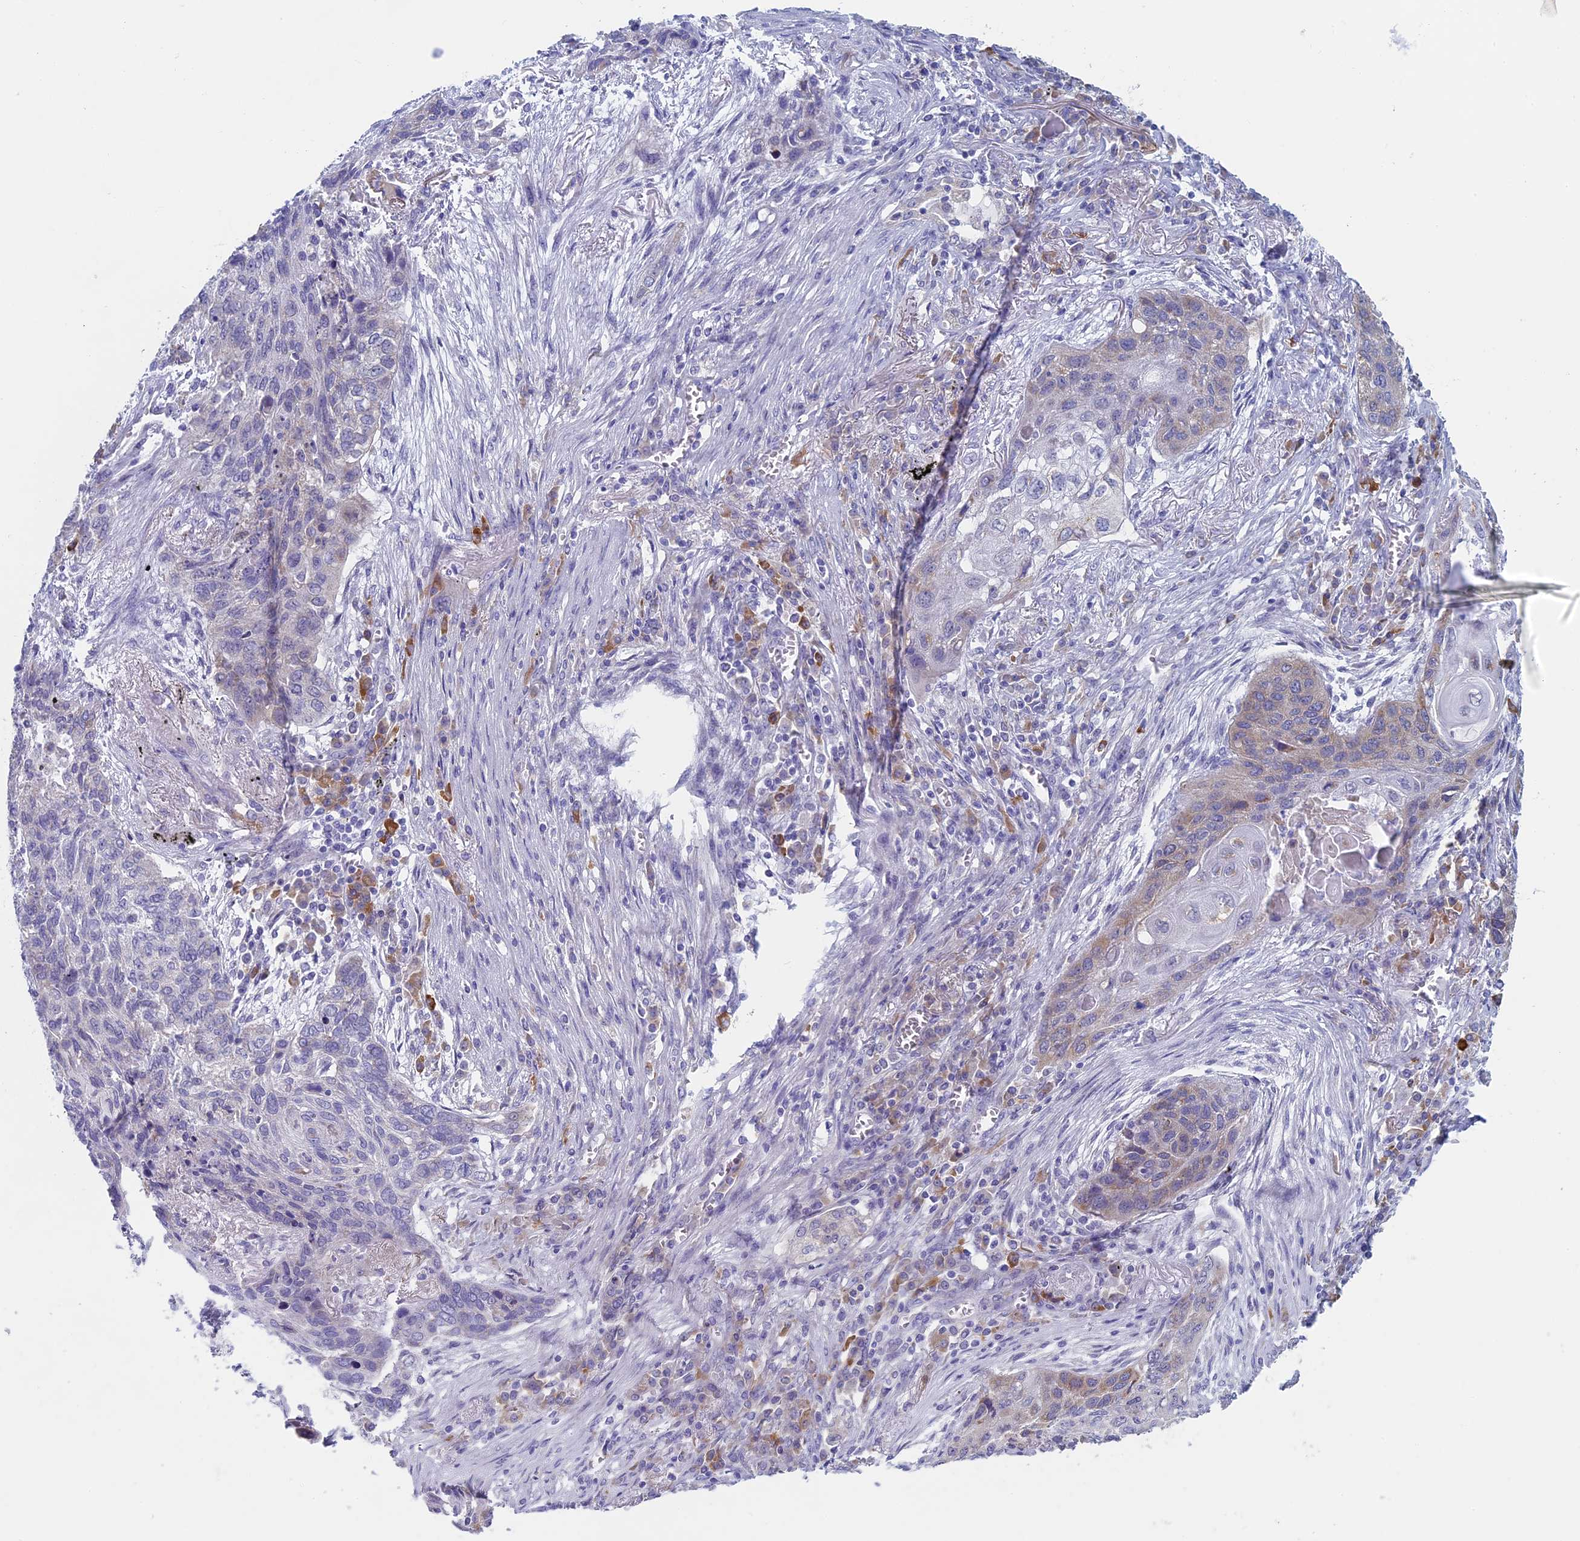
{"staining": {"intensity": "weak", "quantity": "<25%", "location": "cytoplasmic/membranous"}, "tissue": "lung cancer", "cell_type": "Tumor cells", "image_type": "cancer", "snomed": [{"axis": "morphology", "description": "Squamous cell carcinoma, NOS"}, {"axis": "topography", "description": "Lung"}], "caption": "The photomicrograph shows no significant staining in tumor cells of squamous cell carcinoma (lung).", "gene": "MAGEB6", "patient": {"sex": "female", "age": 63}}